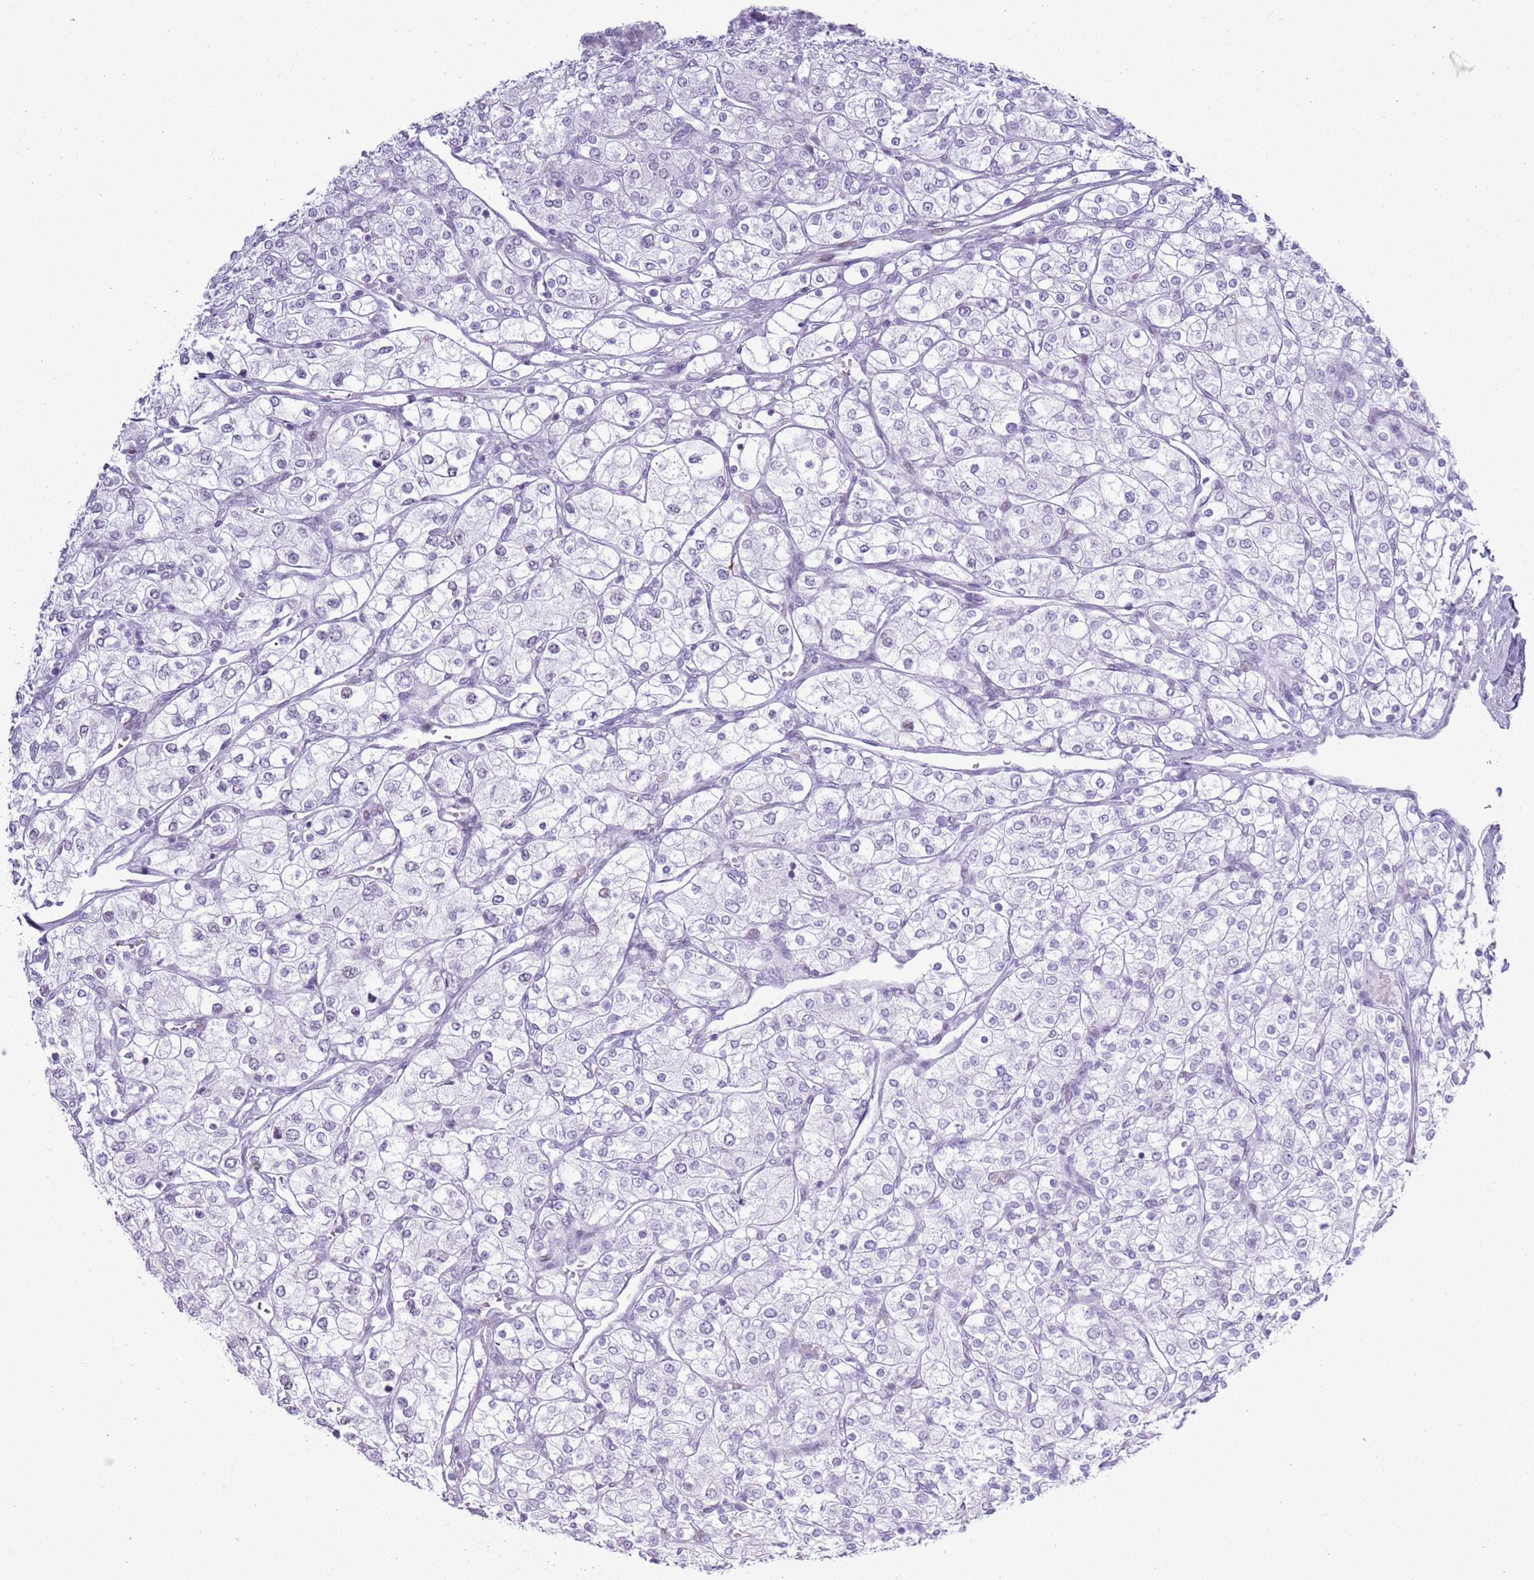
{"staining": {"intensity": "negative", "quantity": "none", "location": "none"}, "tissue": "renal cancer", "cell_type": "Tumor cells", "image_type": "cancer", "snomed": [{"axis": "morphology", "description": "Adenocarcinoma, NOS"}, {"axis": "topography", "description": "Kidney"}], "caption": "High power microscopy histopathology image of an immunohistochemistry (IHC) photomicrograph of renal cancer (adenocarcinoma), revealing no significant positivity in tumor cells.", "gene": "ASIP", "patient": {"sex": "male", "age": 80}}